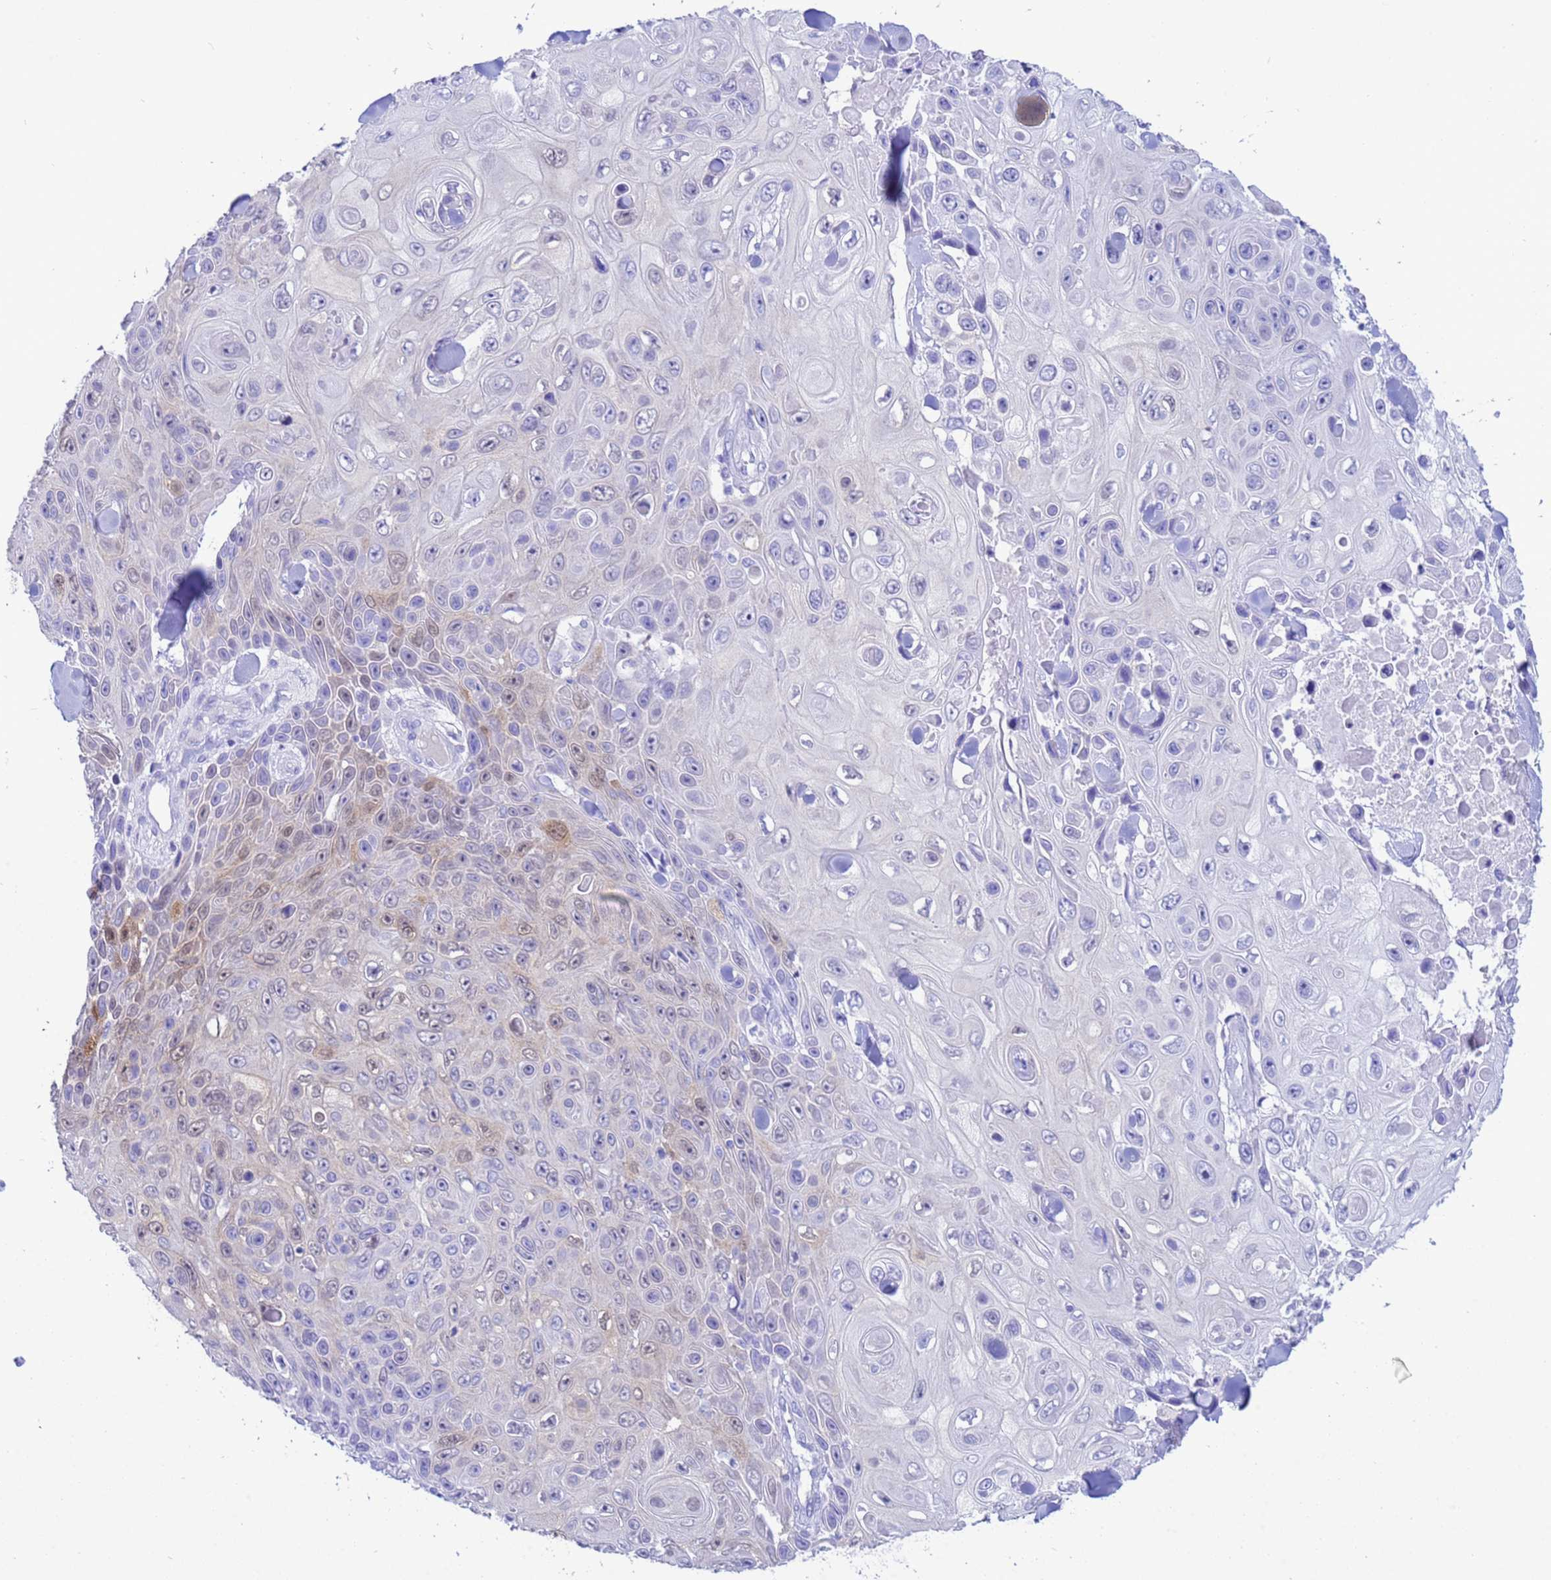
{"staining": {"intensity": "weak", "quantity": "<25%", "location": "nuclear"}, "tissue": "skin cancer", "cell_type": "Tumor cells", "image_type": "cancer", "snomed": [{"axis": "morphology", "description": "Squamous cell carcinoma, NOS"}, {"axis": "topography", "description": "Skin"}], "caption": "Immunohistochemical staining of human squamous cell carcinoma (skin) reveals no significant staining in tumor cells. The staining is performed using DAB brown chromogen with nuclei counter-stained in using hematoxylin.", "gene": "AKR1C2", "patient": {"sex": "male", "age": 82}}